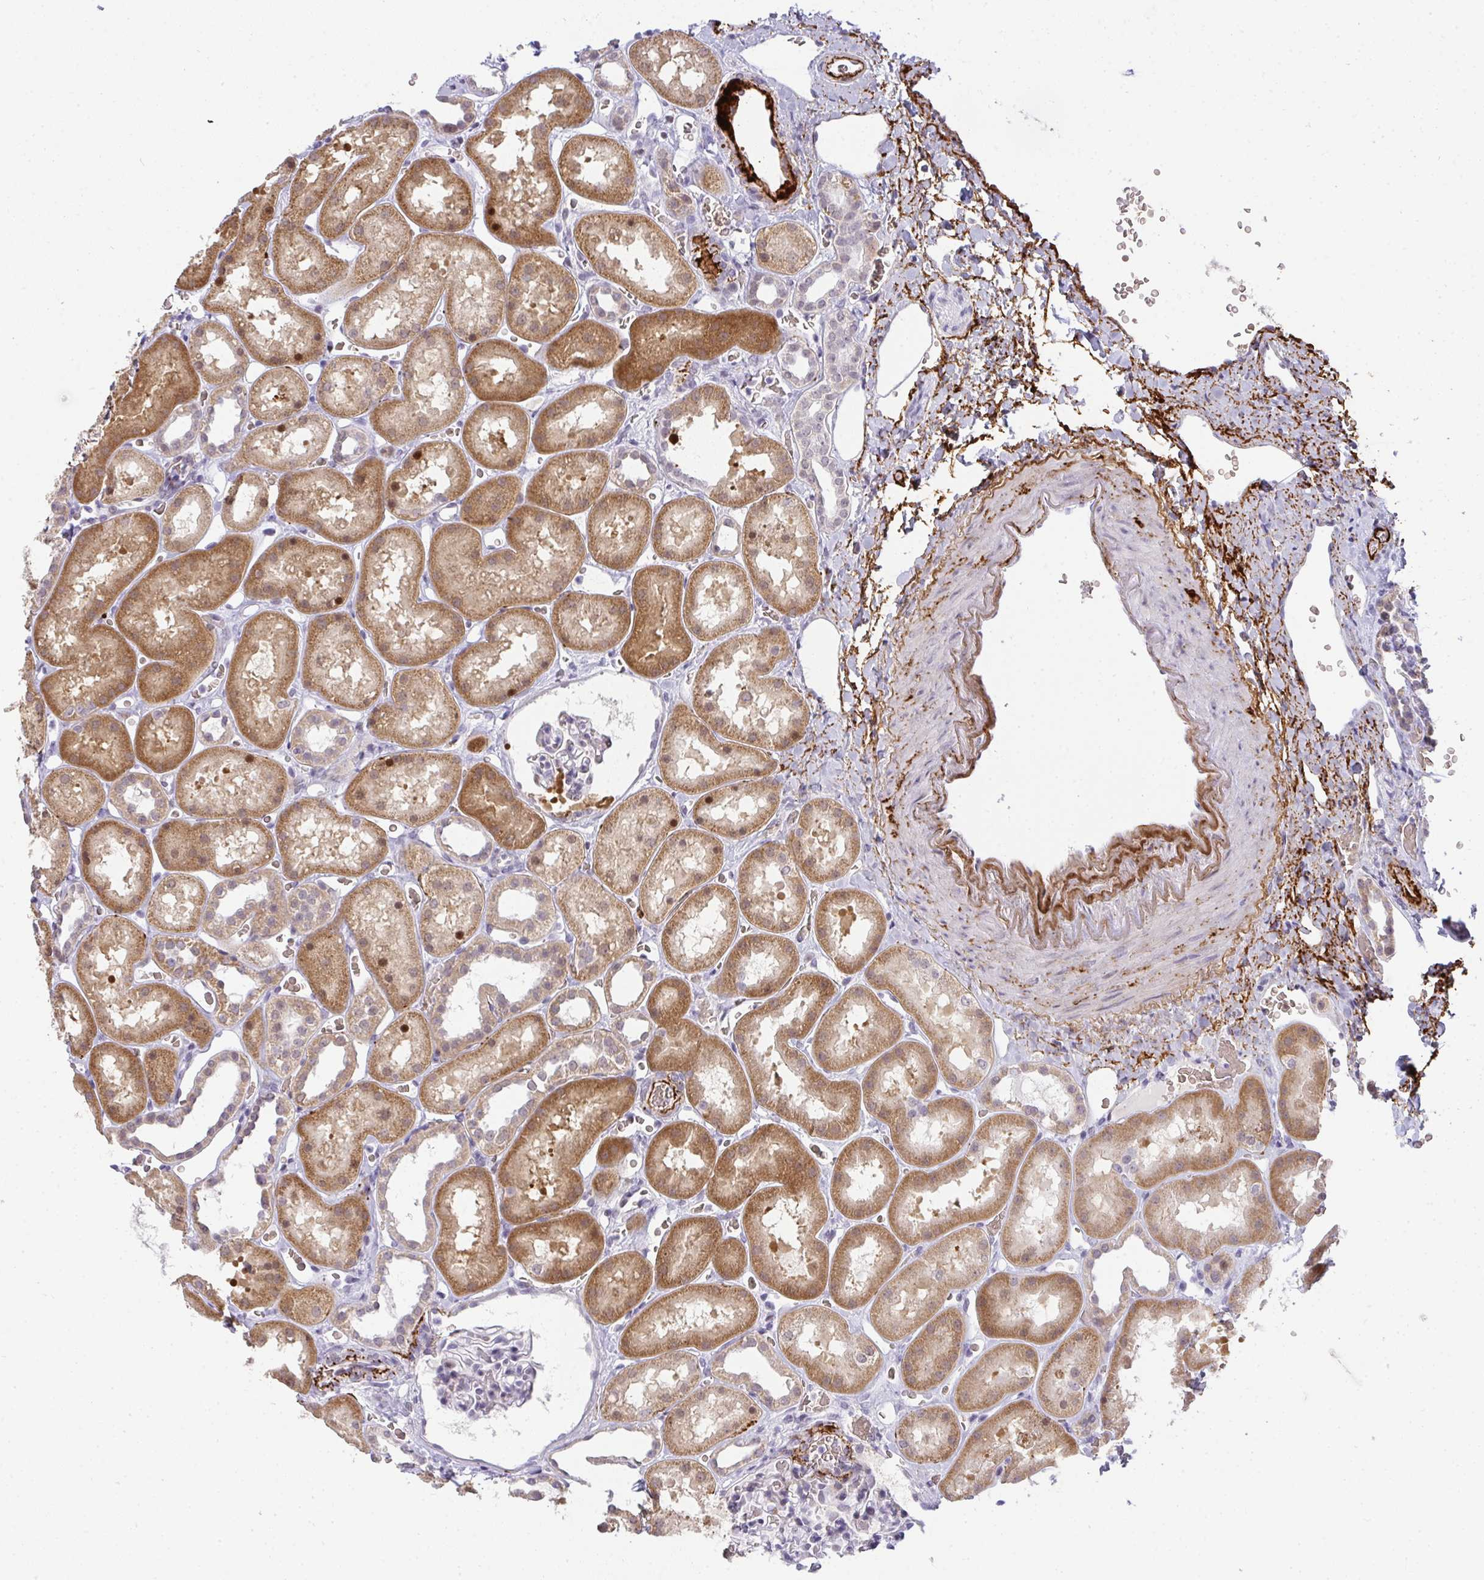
{"staining": {"intensity": "negative", "quantity": "none", "location": "none"}, "tissue": "kidney", "cell_type": "Cells in glomeruli", "image_type": "normal", "snomed": [{"axis": "morphology", "description": "Normal tissue, NOS"}, {"axis": "topography", "description": "Kidney"}], "caption": "Immunohistochemistry (IHC) of benign human kidney reveals no positivity in cells in glomeruli. The staining is performed using DAB brown chromogen with nuclei counter-stained in using hematoxylin.", "gene": "TNMD", "patient": {"sex": "female", "age": 41}}